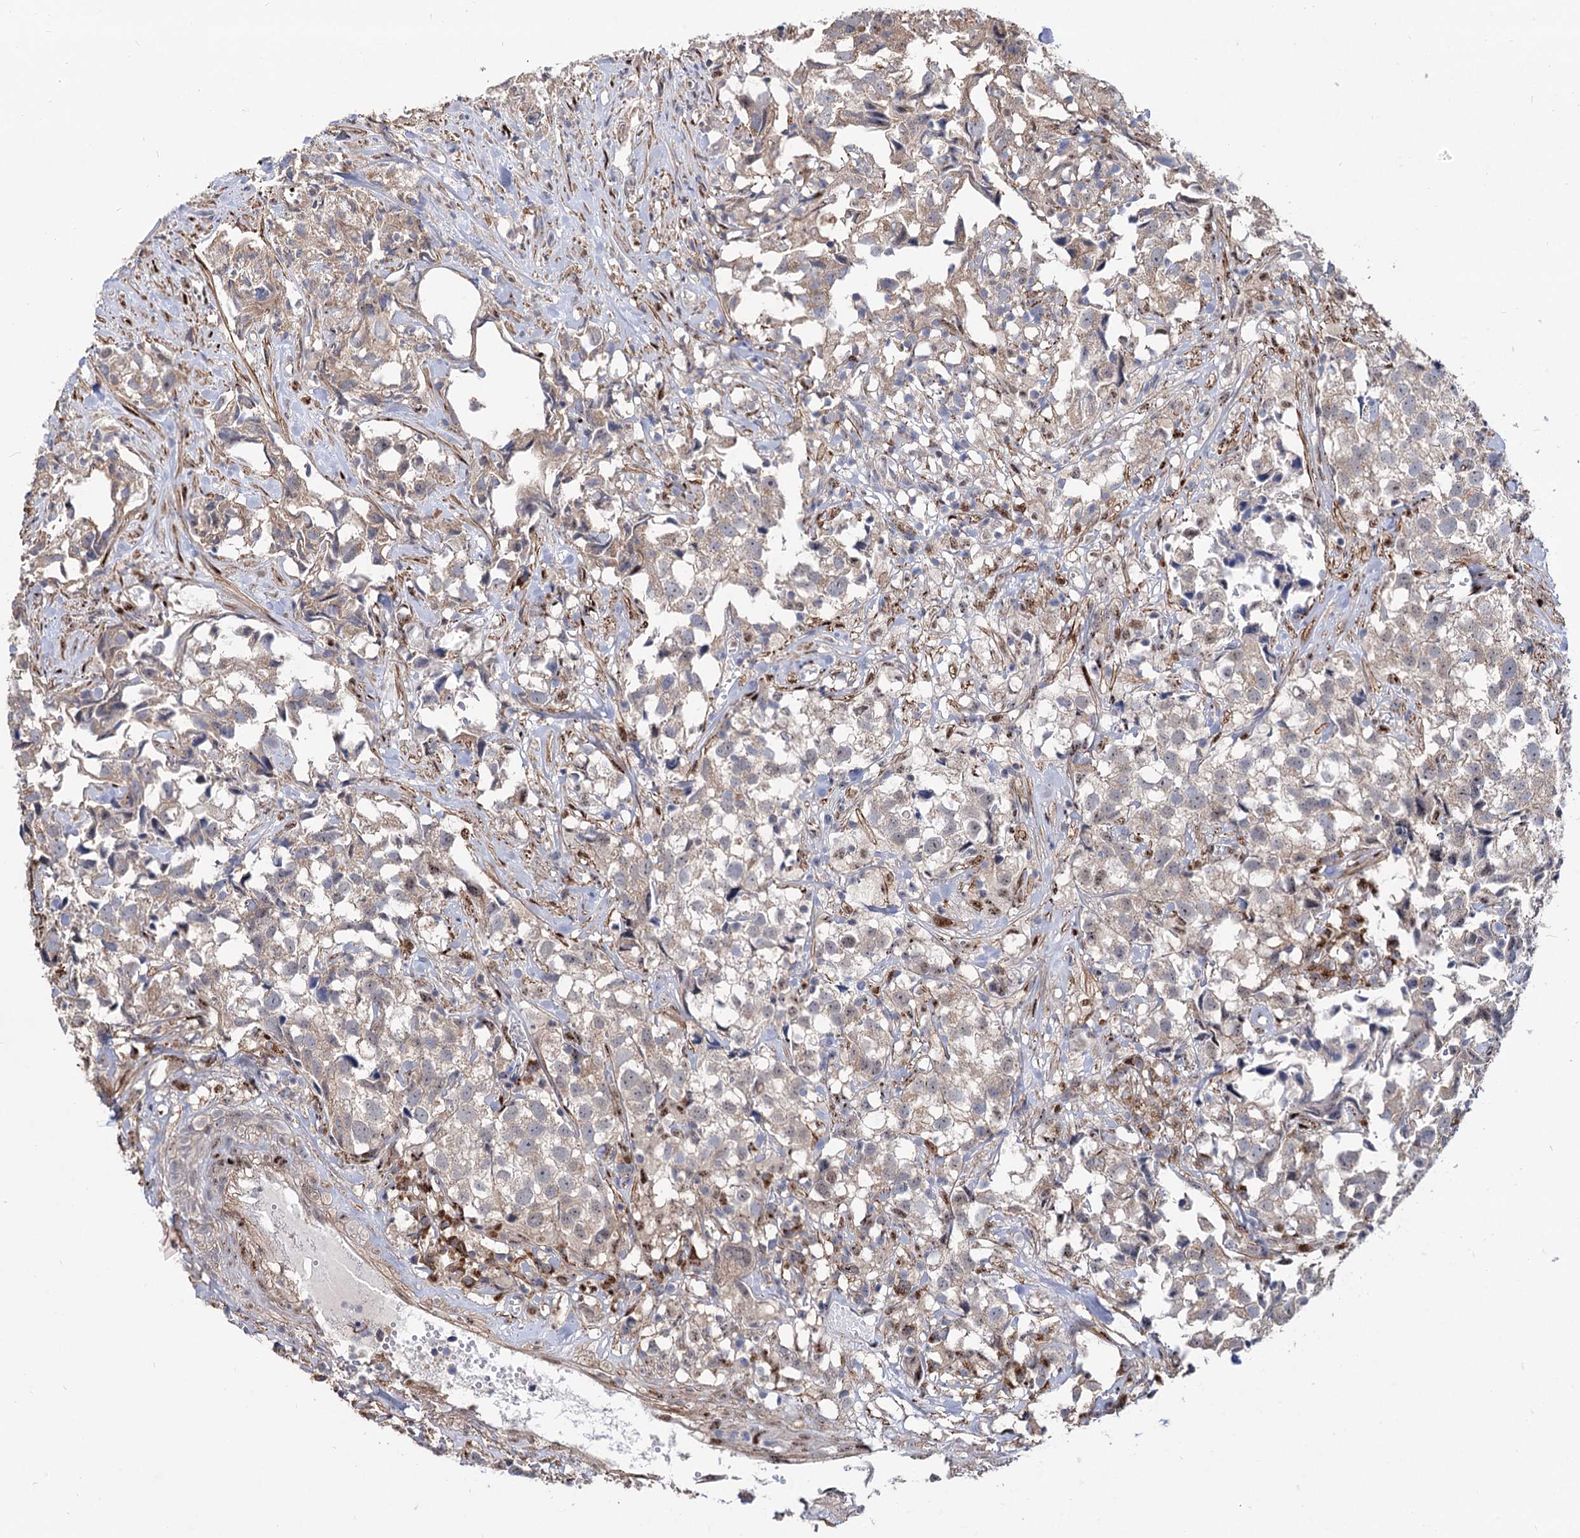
{"staining": {"intensity": "weak", "quantity": "25%-75%", "location": "cytoplasmic/membranous"}, "tissue": "urothelial cancer", "cell_type": "Tumor cells", "image_type": "cancer", "snomed": [{"axis": "morphology", "description": "Urothelial carcinoma, High grade"}, {"axis": "topography", "description": "Urinary bladder"}], "caption": "Tumor cells exhibit low levels of weak cytoplasmic/membranous positivity in about 25%-75% of cells in human urothelial cancer. (DAB IHC with brightfield microscopy, high magnification).", "gene": "SEC24A", "patient": {"sex": "female", "age": 75}}